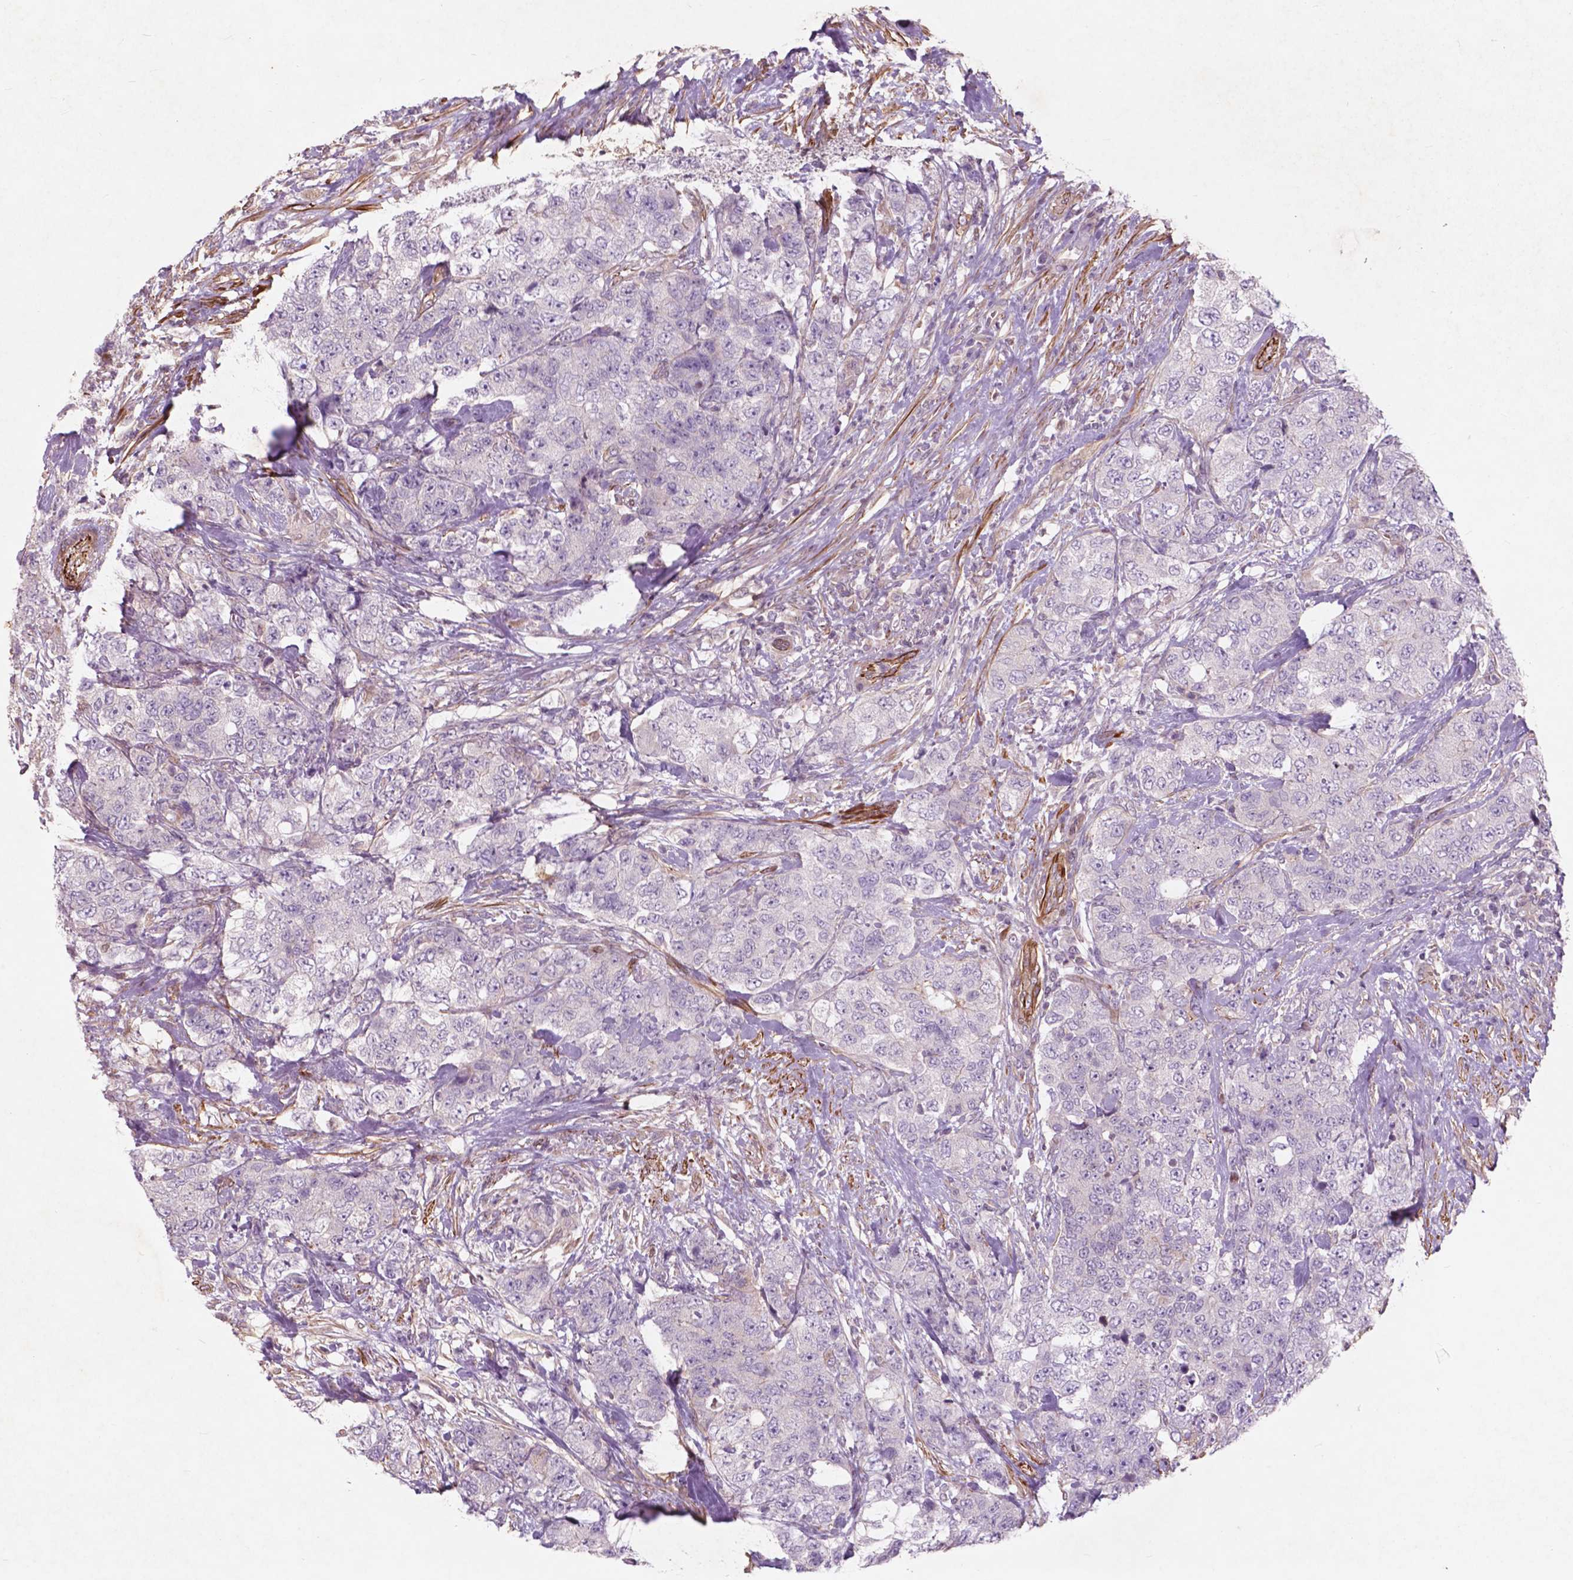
{"staining": {"intensity": "negative", "quantity": "none", "location": "none"}, "tissue": "urothelial cancer", "cell_type": "Tumor cells", "image_type": "cancer", "snomed": [{"axis": "morphology", "description": "Urothelial carcinoma, High grade"}, {"axis": "topography", "description": "Urinary bladder"}], "caption": "An IHC photomicrograph of urothelial cancer is shown. There is no staining in tumor cells of urothelial cancer.", "gene": "RFPL4B", "patient": {"sex": "female", "age": 78}}